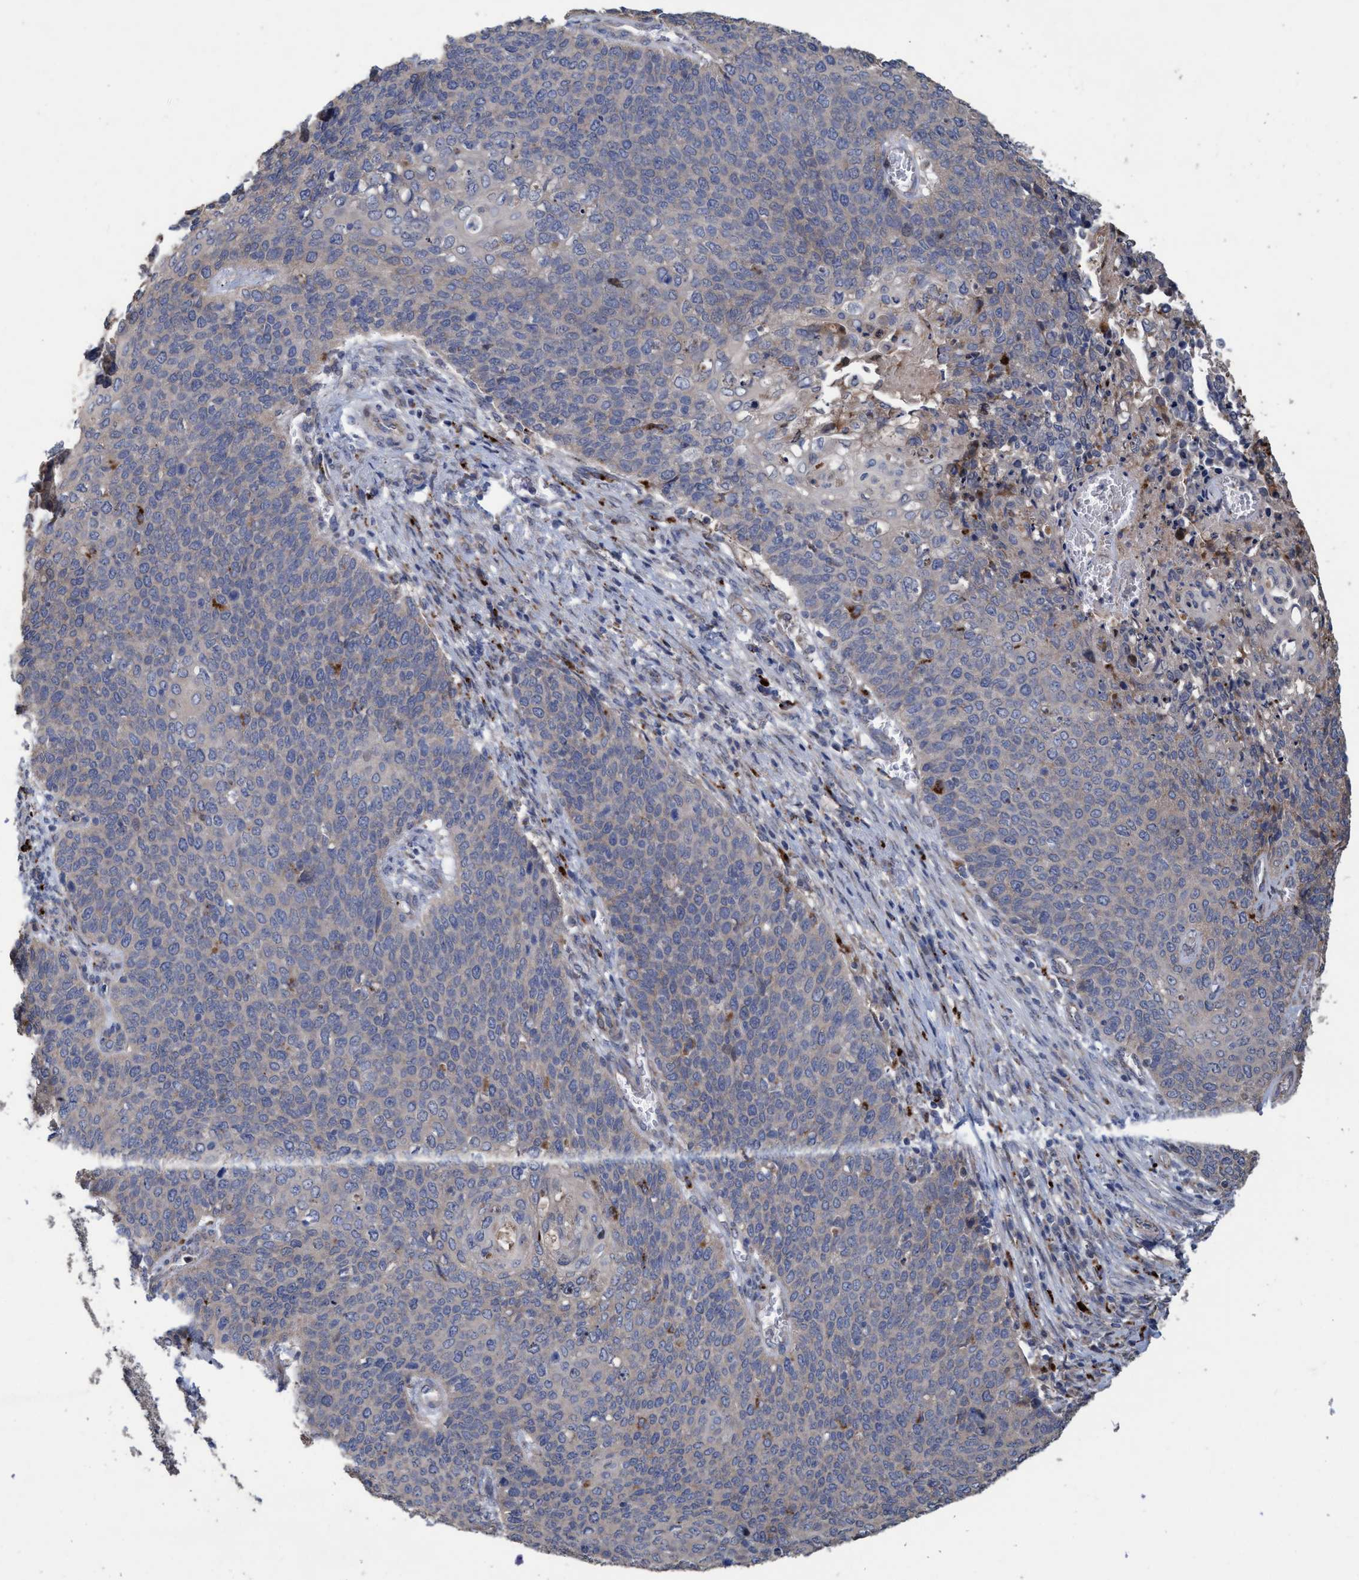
{"staining": {"intensity": "weak", "quantity": "<25%", "location": "cytoplasmic/membranous"}, "tissue": "cervical cancer", "cell_type": "Tumor cells", "image_type": "cancer", "snomed": [{"axis": "morphology", "description": "Squamous cell carcinoma, NOS"}, {"axis": "topography", "description": "Cervix"}], "caption": "The image demonstrates no staining of tumor cells in cervical squamous cell carcinoma.", "gene": "BBS9", "patient": {"sex": "female", "age": 39}}